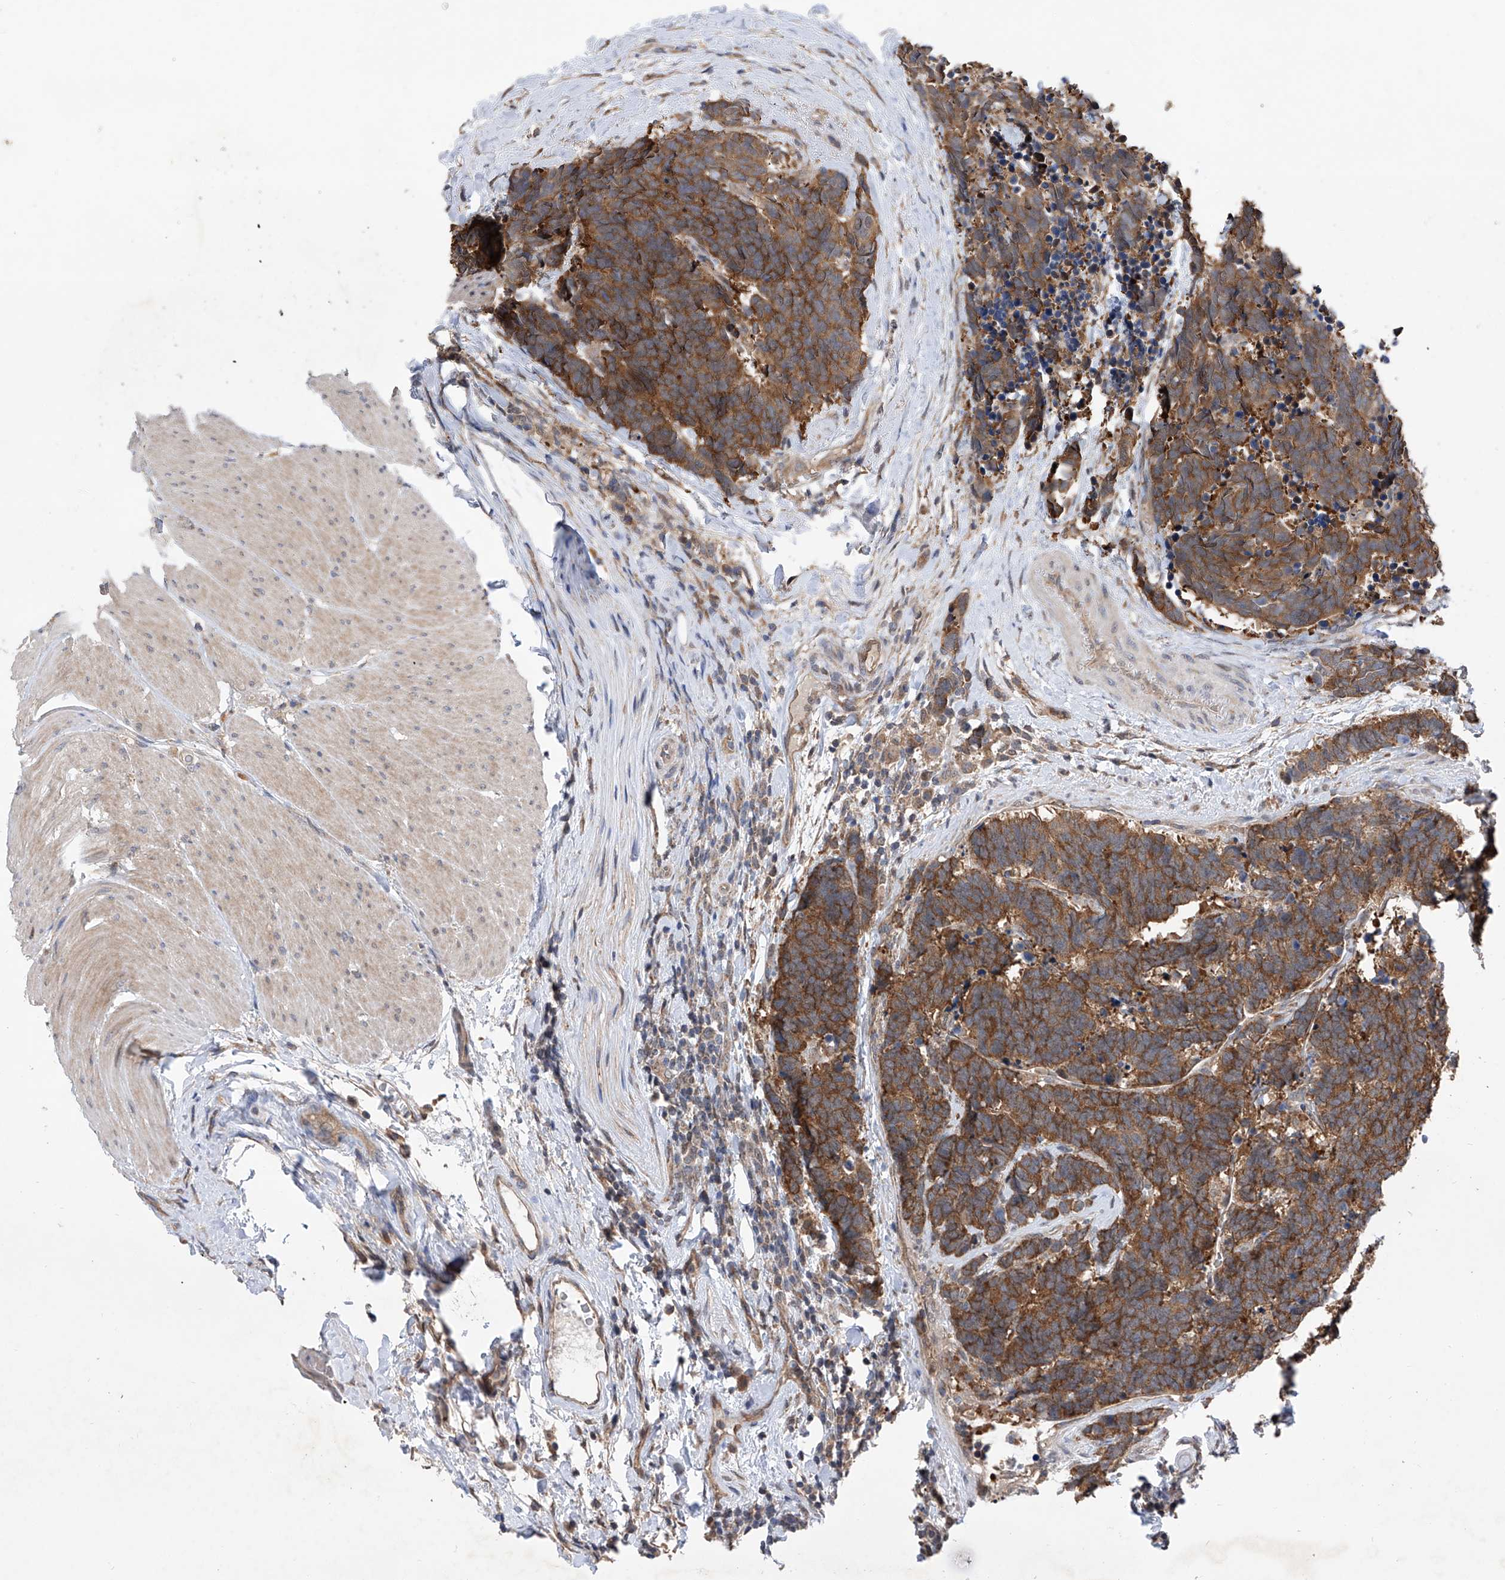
{"staining": {"intensity": "strong", "quantity": ">75%", "location": "cytoplasmic/membranous"}, "tissue": "carcinoid", "cell_type": "Tumor cells", "image_type": "cancer", "snomed": [{"axis": "morphology", "description": "Carcinoma, NOS"}, {"axis": "morphology", "description": "Carcinoid, malignant, NOS"}, {"axis": "topography", "description": "Urinary bladder"}], "caption": "Carcinoma was stained to show a protein in brown. There is high levels of strong cytoplasmic/membranous positivity in approximately >75% of tumor cells.", "gene": "USP45", "patient": {"sex": "male", "age": 57}}